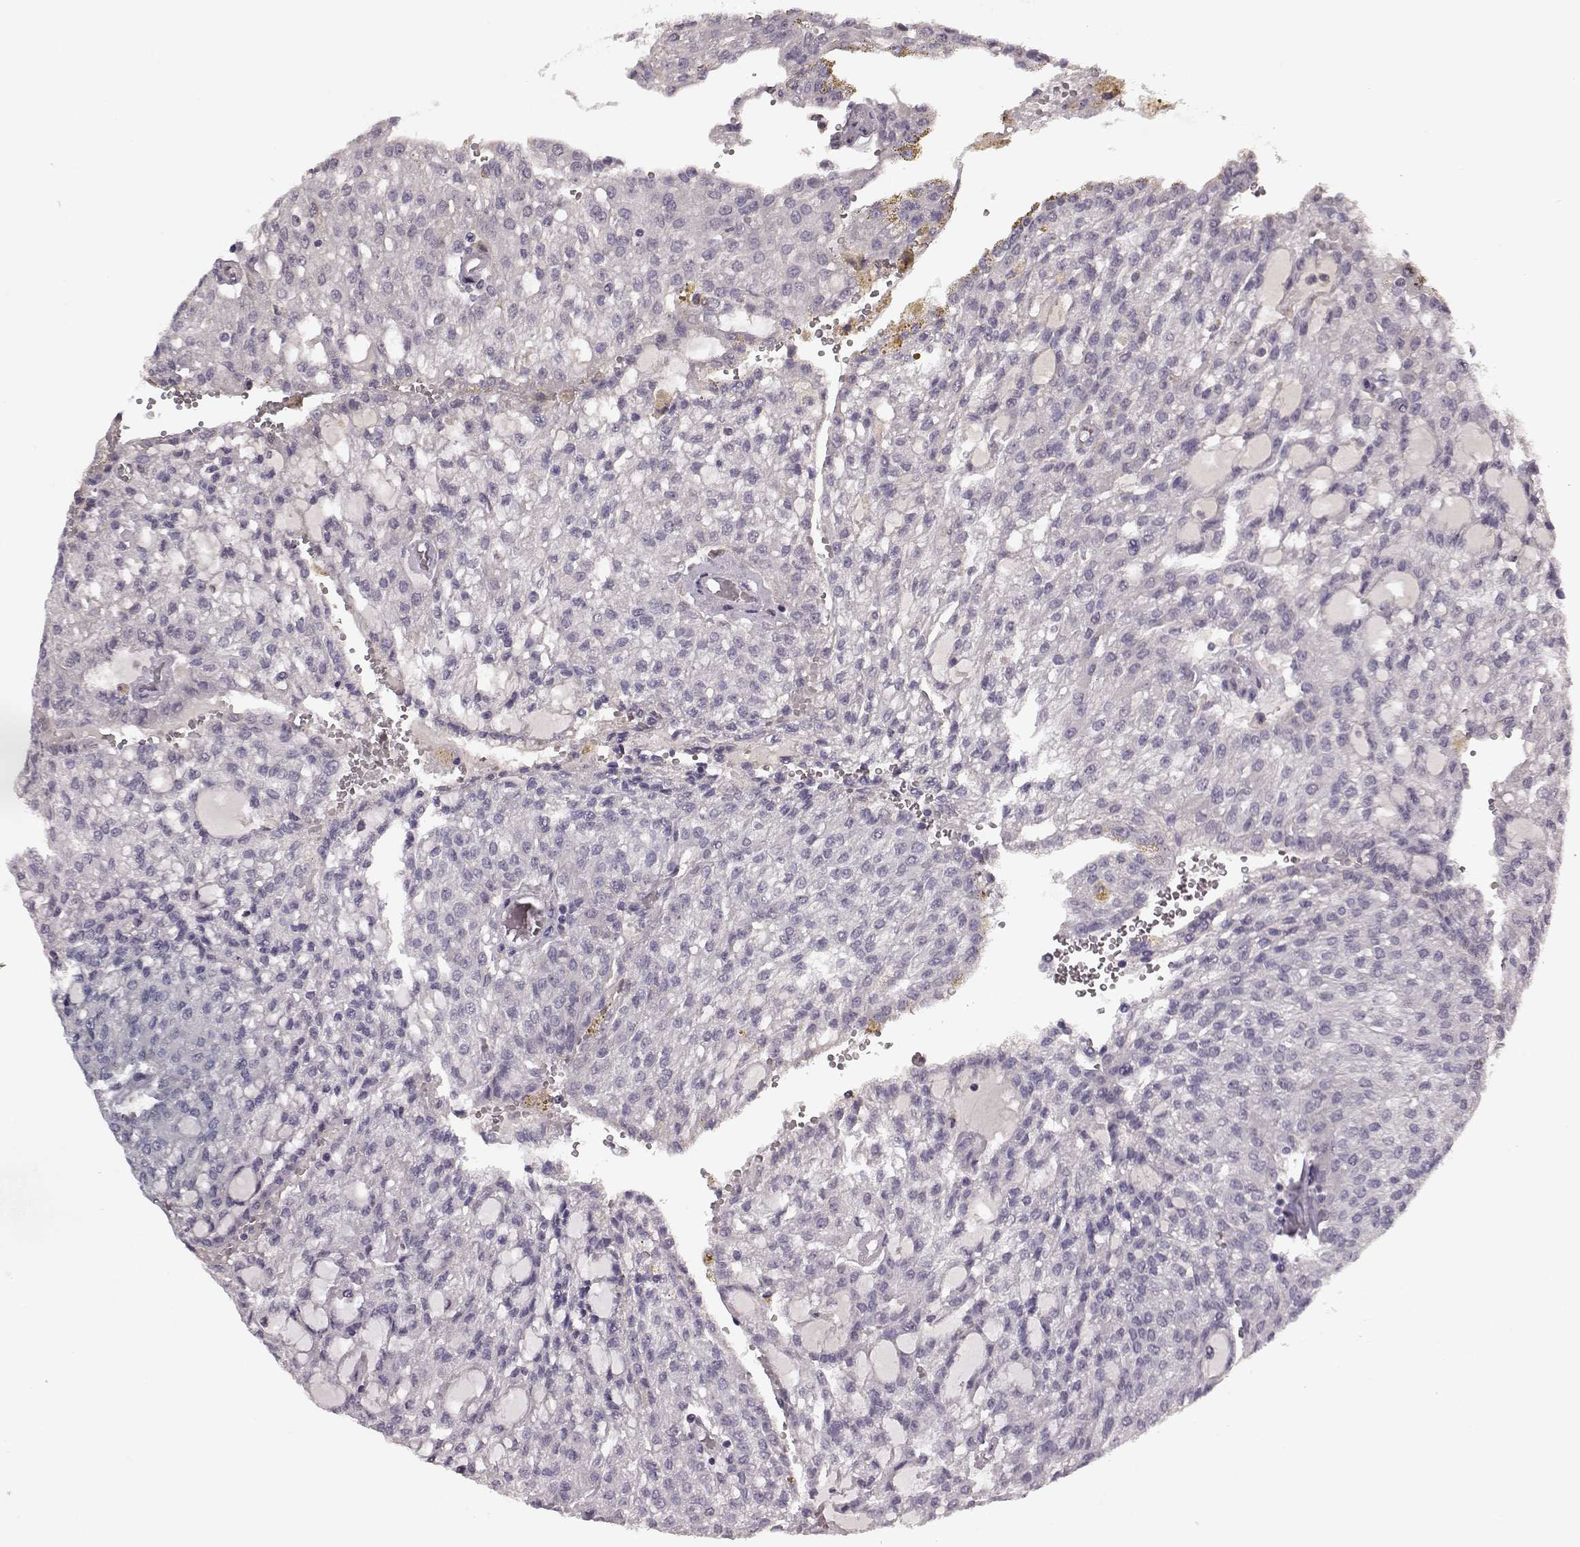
{"staining": {"intensity": "negative", "quantity": "none", "location": "none"}, "tissue": "renal cancer", "cell_type": "Tumor cells", "image_type": "cancer", "snomed": [{"axis": "morphology", "description": "Adenocarcinoma, NOS"}, {"axis": "topography", "description": "Kidney"}], "caption": "DAB immunohistochemical staining of human adenocarcinoma (renal) displays no significant expression in tumor cells. (DAB immunohistochemistry, high magnification).", "gene": "NRL", "patient": {"sex": "male", "age": 63}}